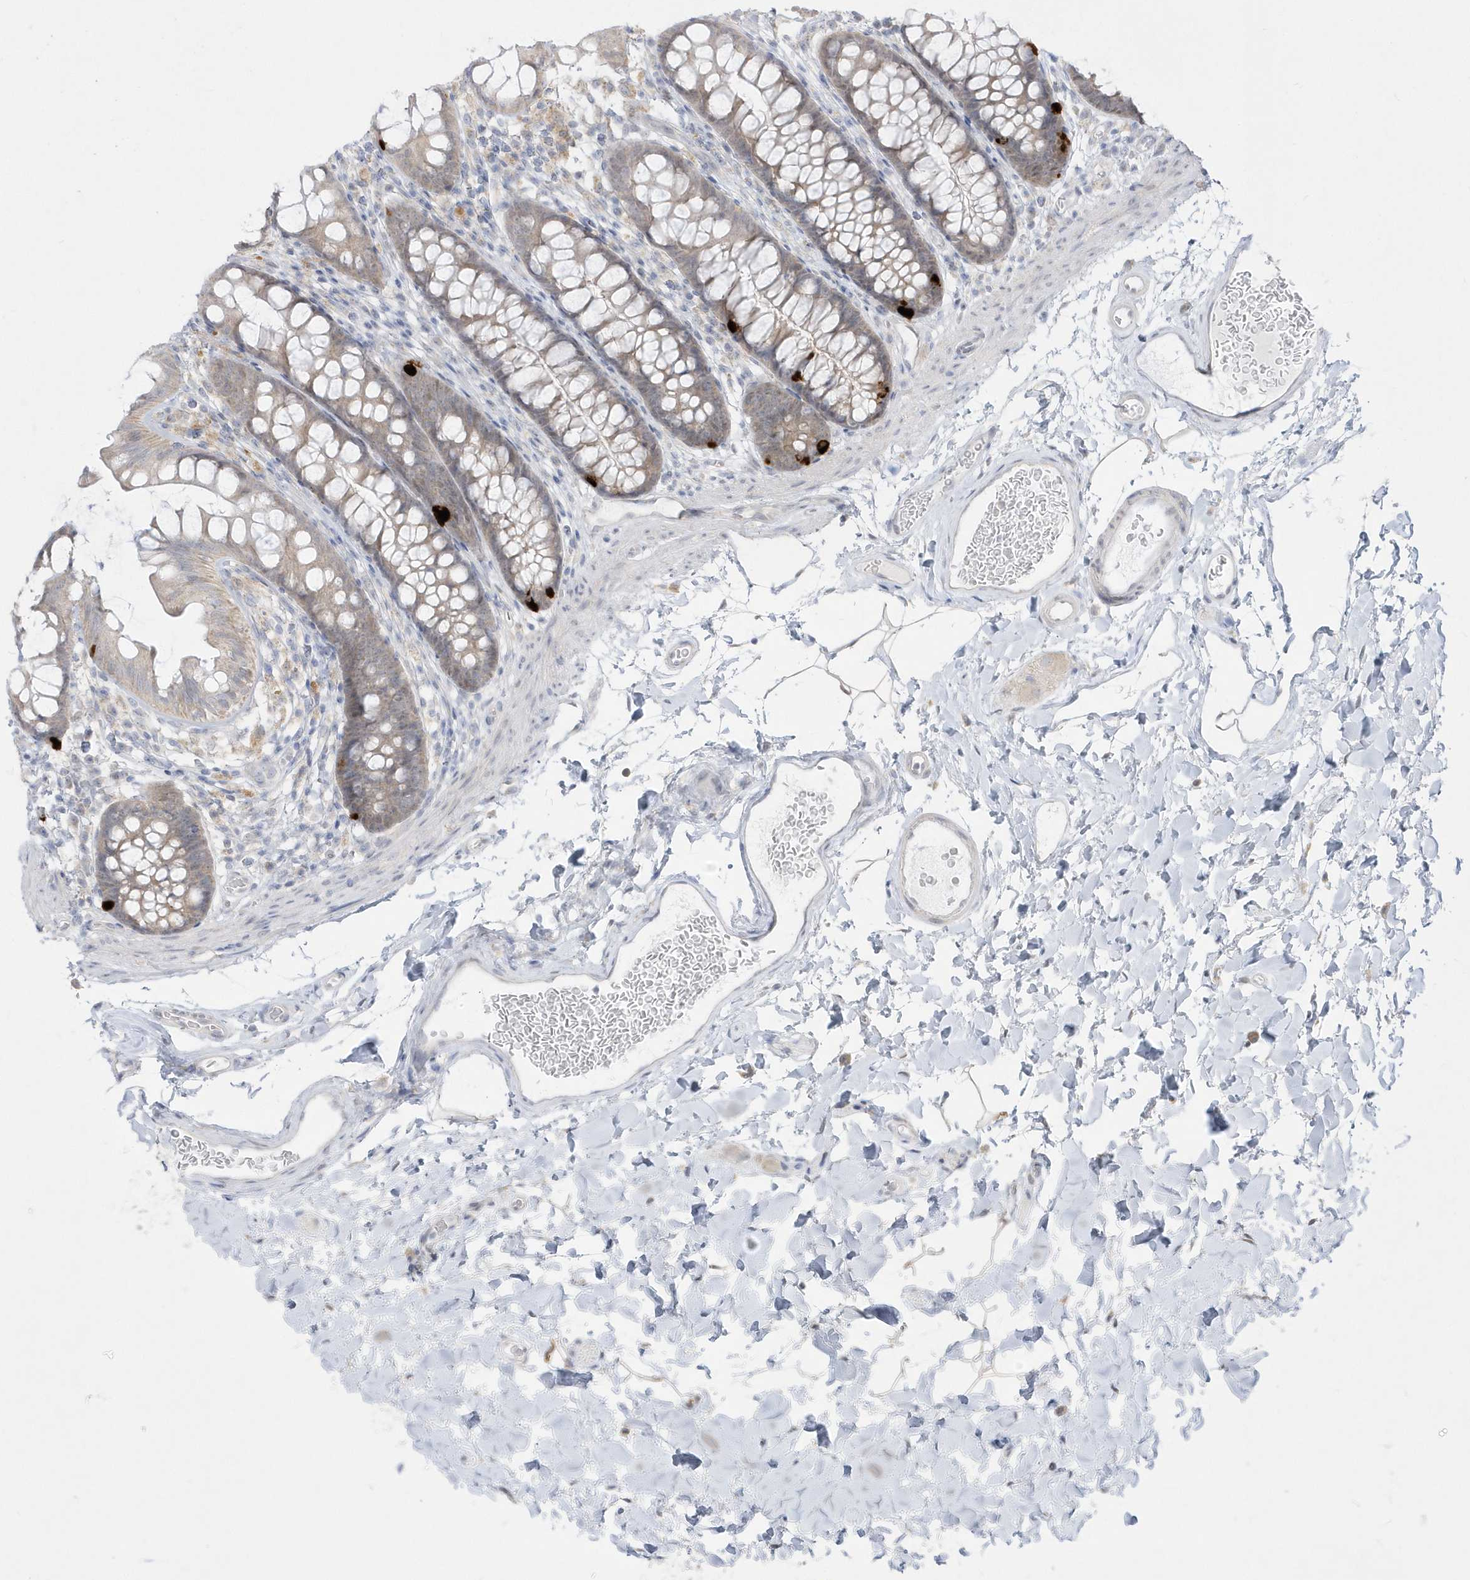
{"staining": {"intensity": "negative", "quantity": "none", "location": "none"}, "tissue": "colon", "cell_type": "Endothelial cells", "image_type": "normal", "snomed": [{"axis": "morphology", "description": "Normal tissue, NOS"}, {"axis": "topography", "description": "Colon"}], "caption": "Immunohistochemical staining of unremarkable human colon demonstrates no significant positivity in endothelial cells. The staining is performed using DAB (3,3'-diaminobenzidine) brown chromogen with nuclei counter-stained in using hematoxylin.", "gene": "PCBD1", "patient": {"sex": "female", "age": 62}}